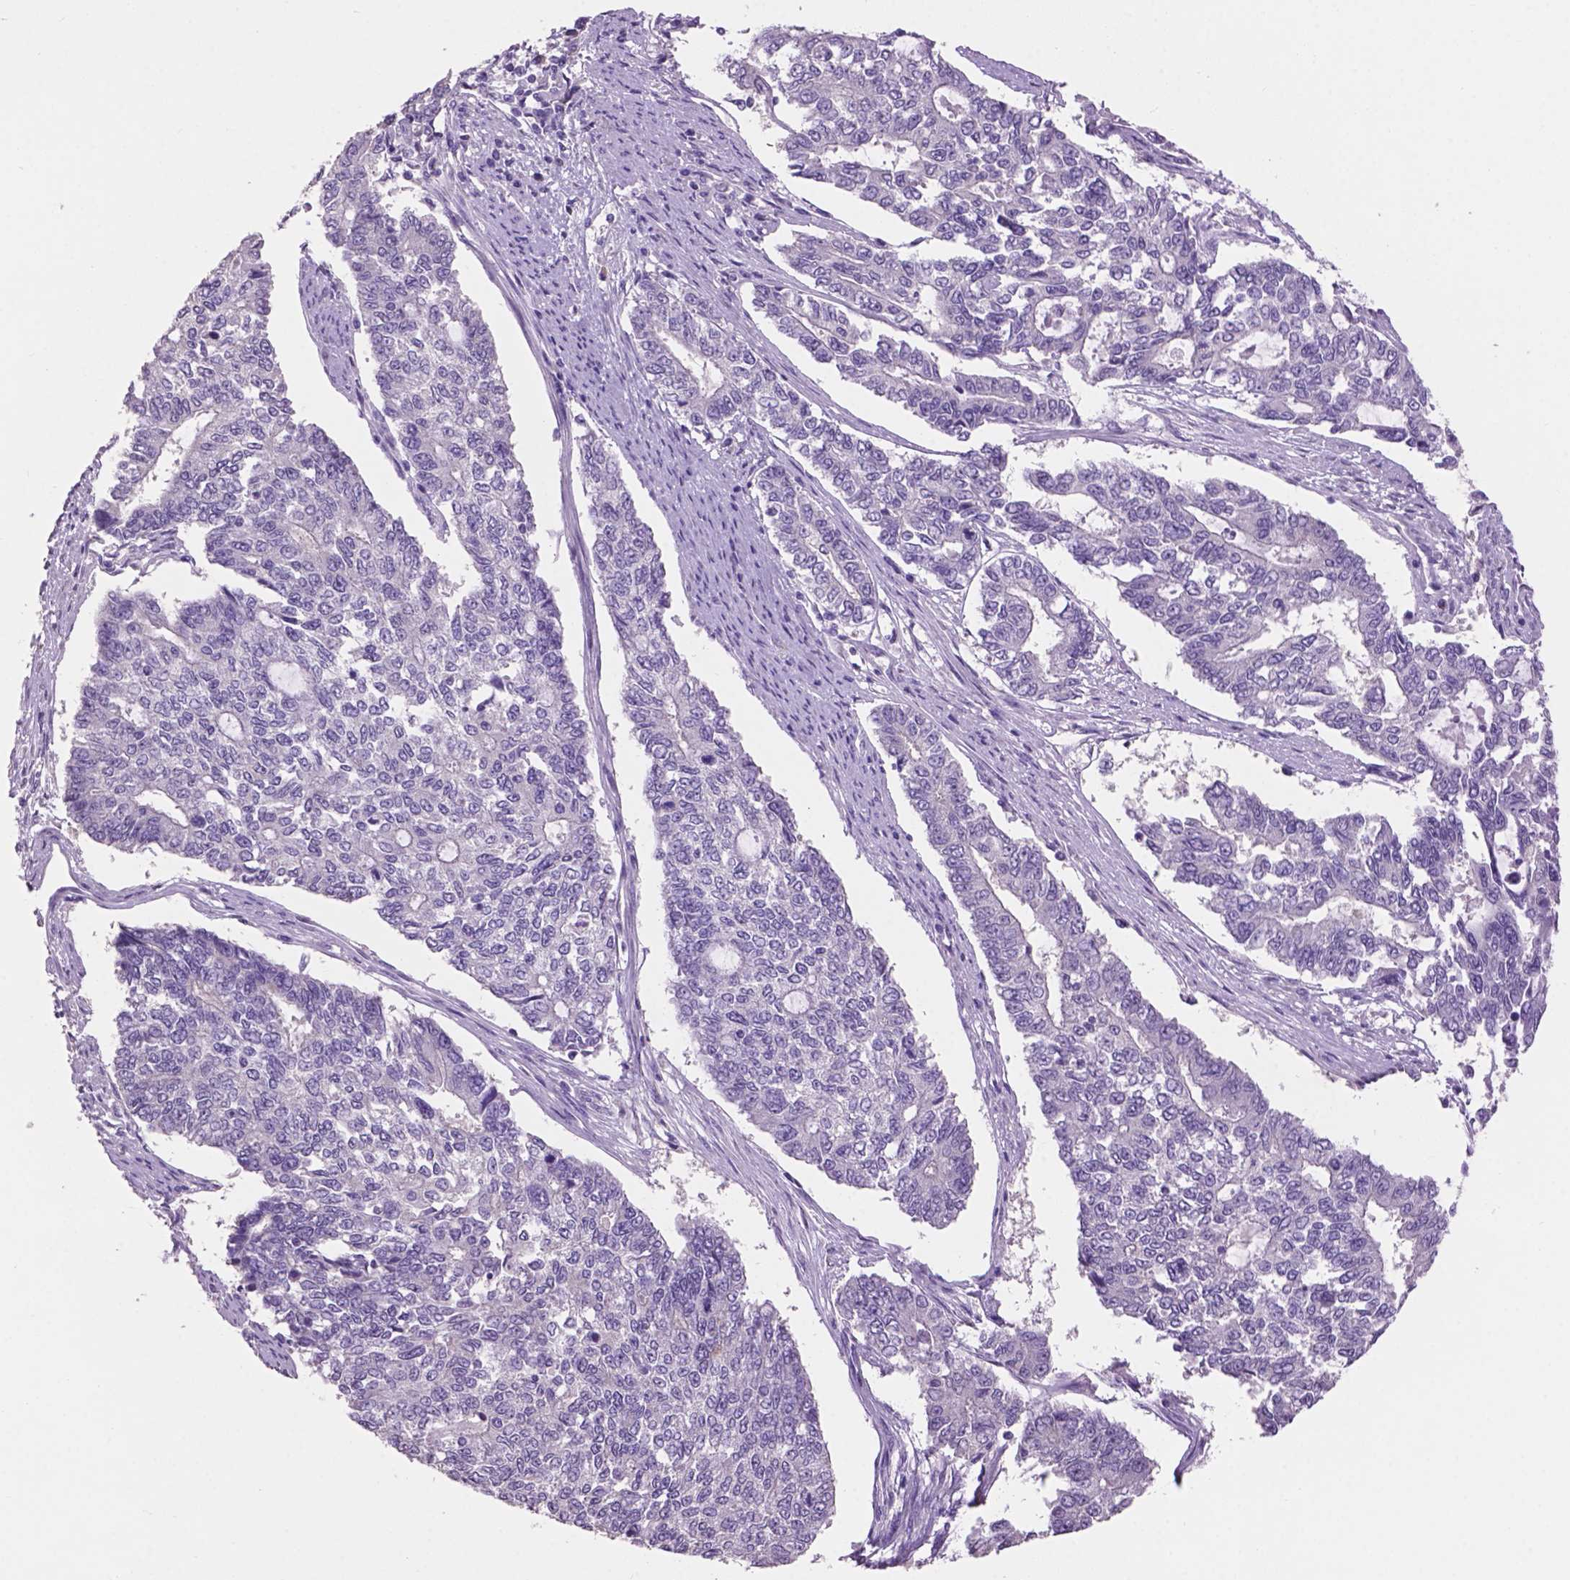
{"staining": {"intensity": "negative", "quantity": "none", "location": "none"}, "tissue": "endometrial cancer", "cell_type": "Tumor cells", "image_type": "cancer", "snomed": [{"axis": "morphology", "description": "Adenocarcinoma, NOS"}, {"axis": "topography", "description": "Uterus"}], "caption": "This is an immunohistochemistry image of endometrial cancer (adenocarcinoma). There is no staining in tumor cells.", "gene": "CRYBA4", "patient": {"sex": "female", "age": 59}}